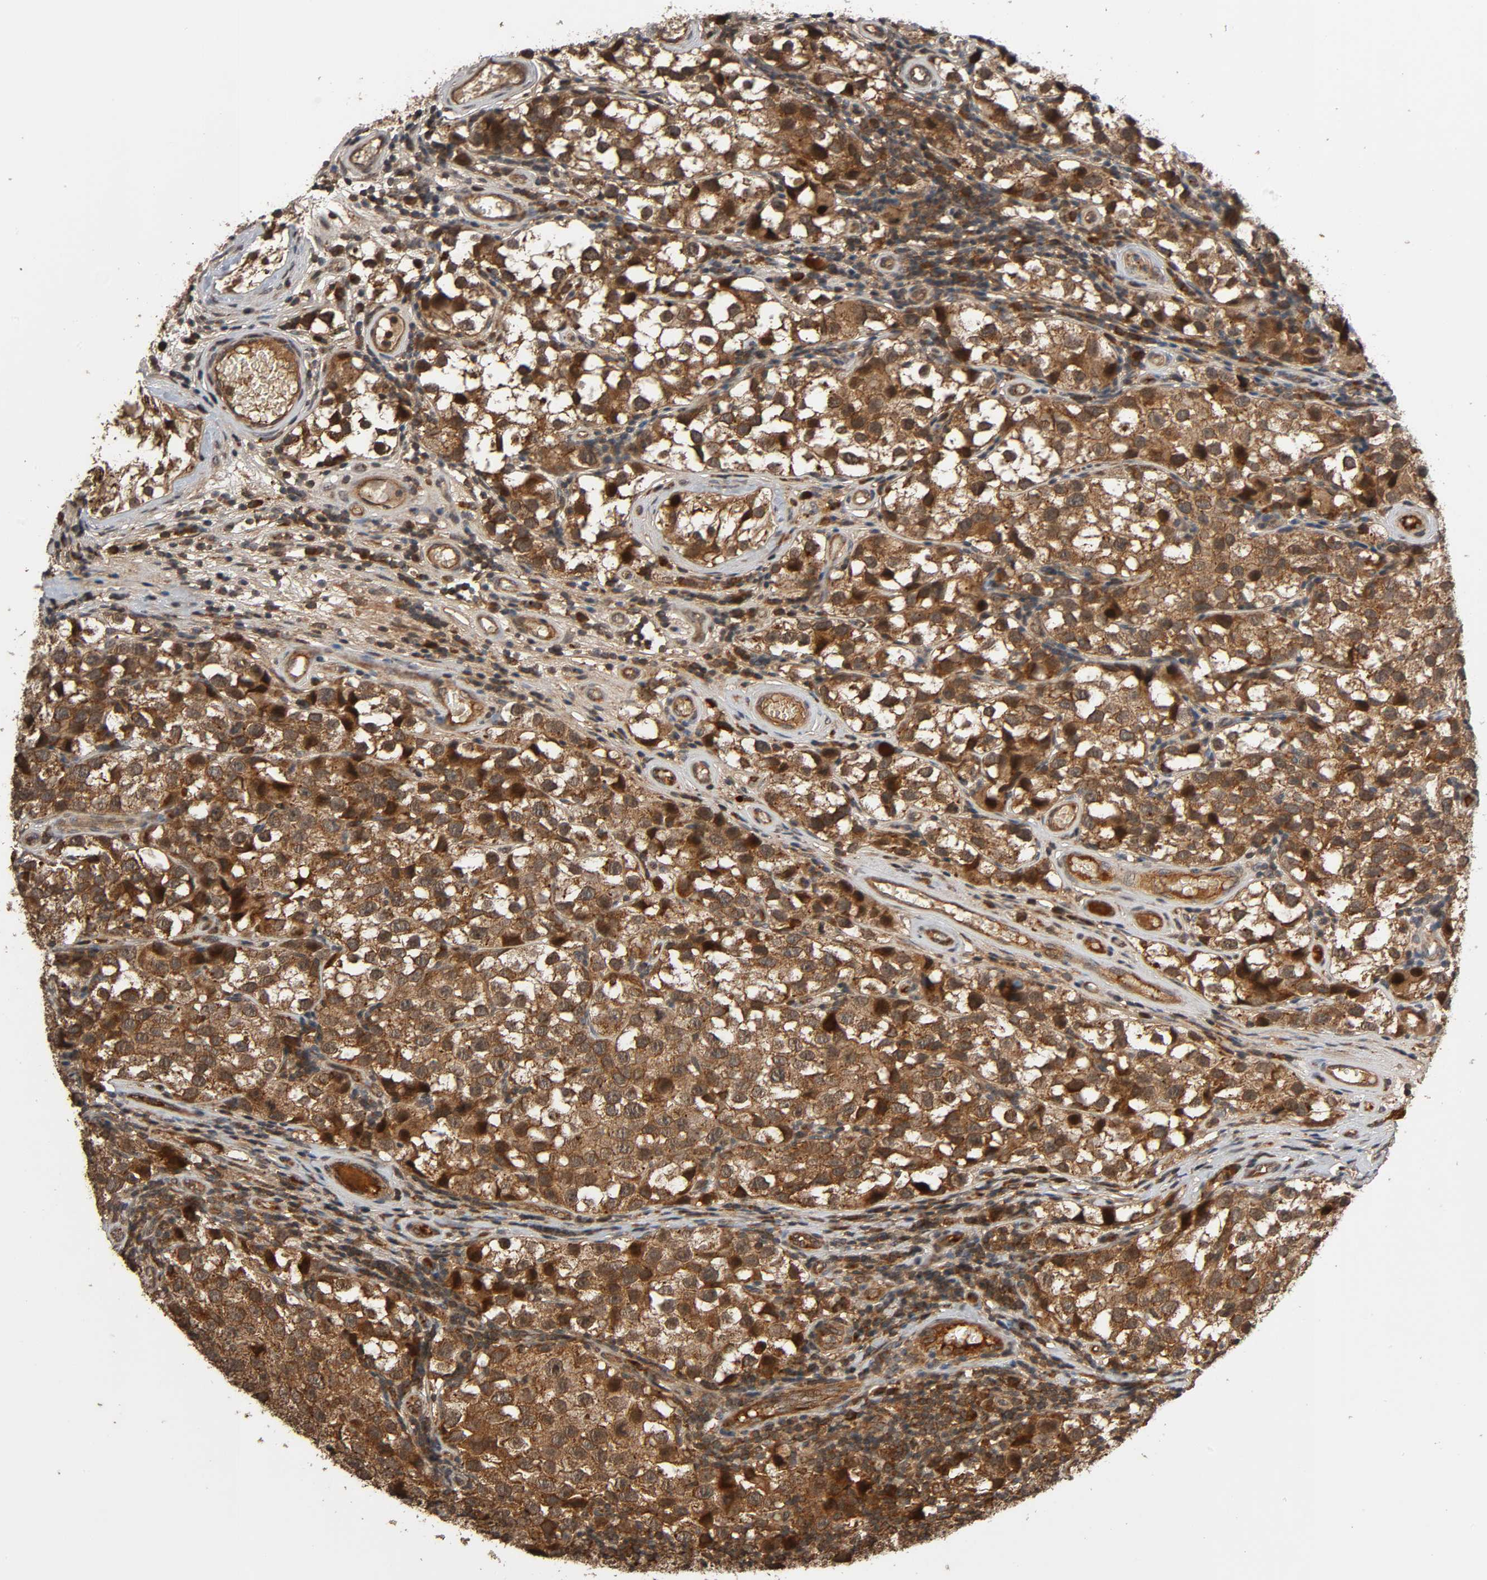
{"staining": {"intensity": "strong", "quantity": ">75%", "location": "cytoplasmic/membranous"}, "tissue": "testis cancer", "cell_type": "Tumor cells", "image_type": "cancer", "snomed": [{"axis": "morphology", "description": "Seminoma, NOS"}, {"axis": "topography", "description": "Testis"}], "caption": "Protein expression analysis of human testis cancer (seminoma) reveals strong cytoplasmic/membranous positivity in about >75% of tumor cells. Using DAB (3,3'-diaminobenzidine) (brown) and hematoxylin (blue) stains, captured at high magnification using brightfield microscopy.", "gene": "MAP3K8", "patient": {"sex": "male", "age": 39}}